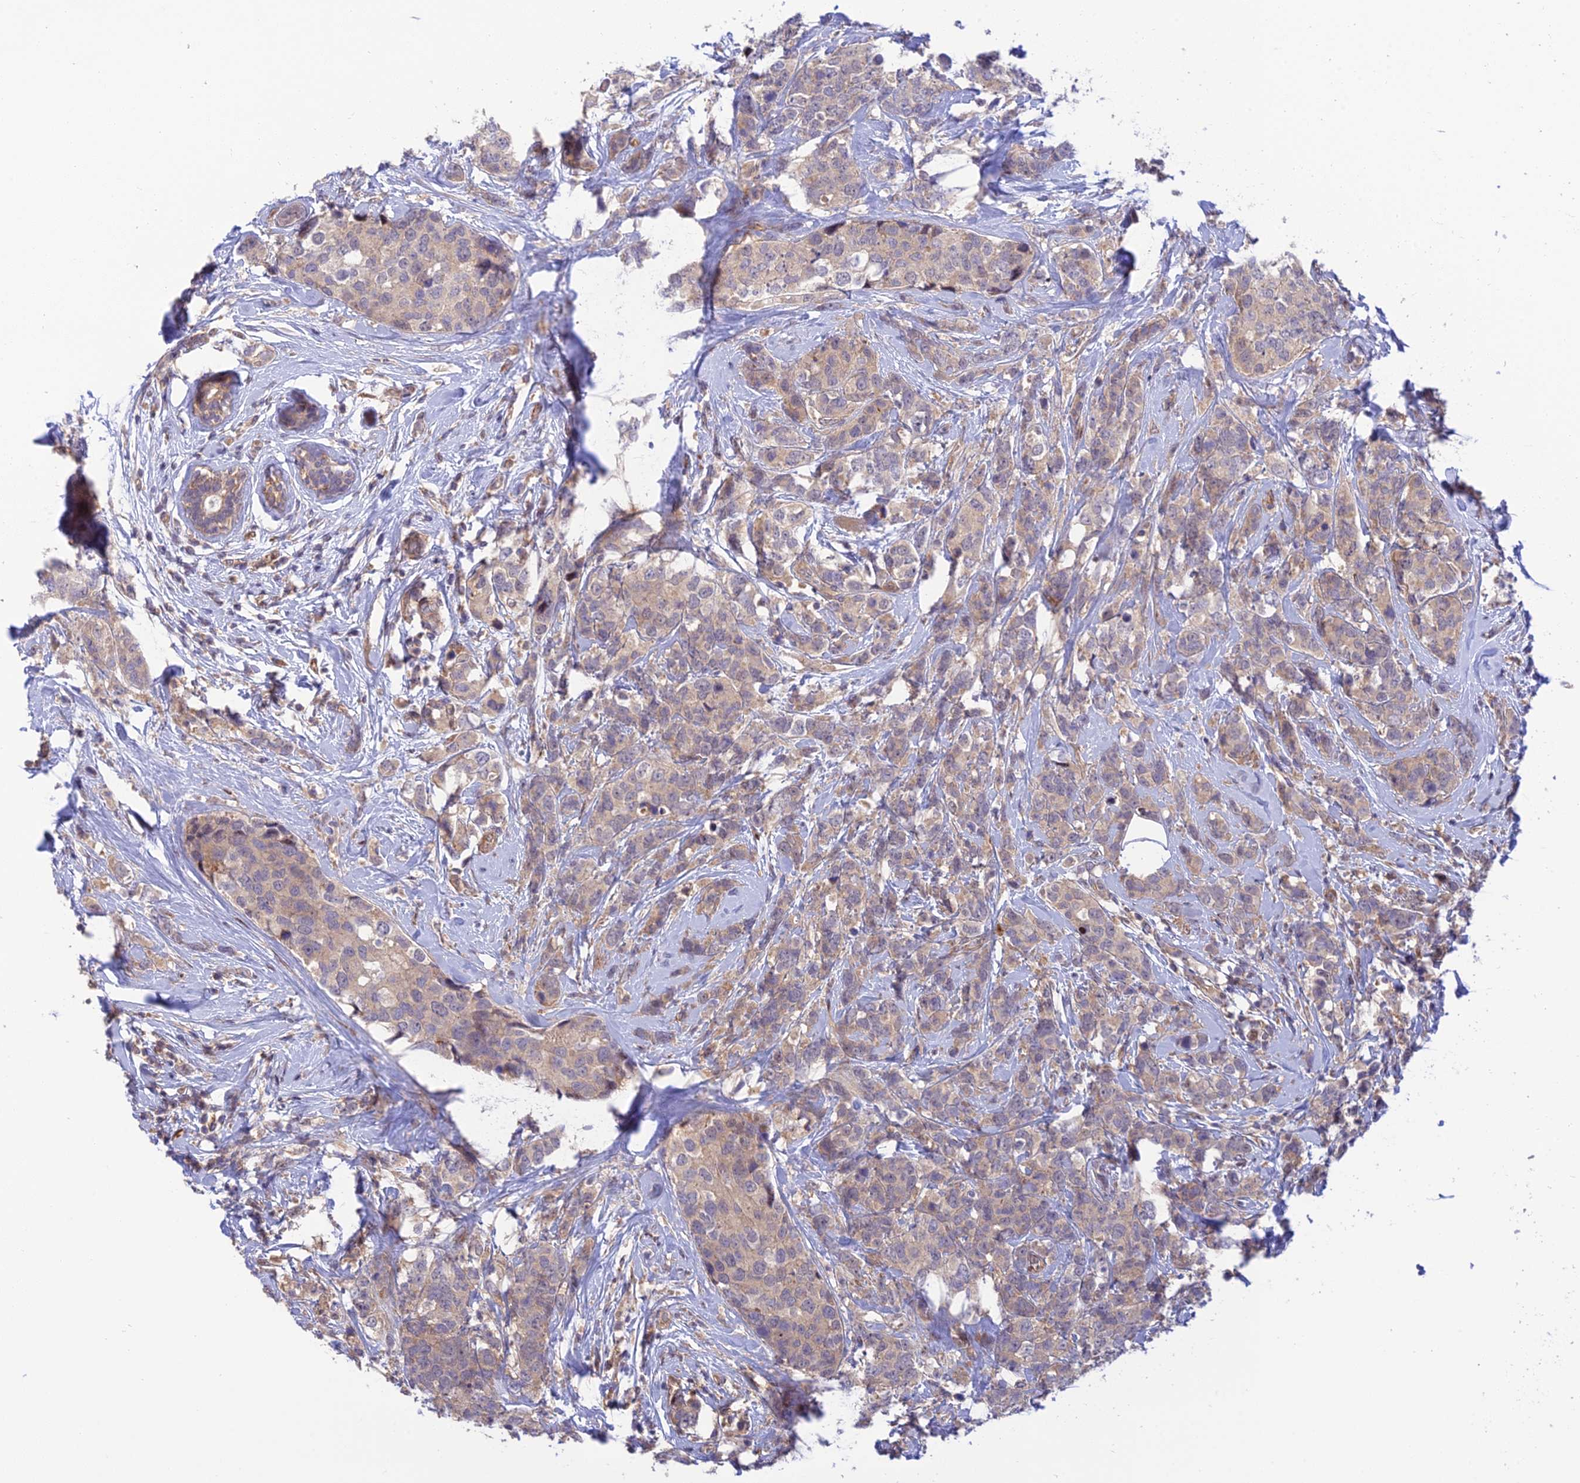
{"staining": {"intensity": "negative", "quantity": "none", "location": "none"}, "tissue": "breast cancer", "cell_type": "Tumor cells", "image_type": "cancer", "snomed": [{"axis": "morphology", "description": "Lobular carcinoma"}, {"axis": "topography", "description": "Breast"}], "caption": "The immunohistochemistry (IHC) photomicrograph has no significant positivity in tumor cells of breast cancer tissue.", "gene": "ZNF584", "patient": {"sex": "female", "age": 59}}